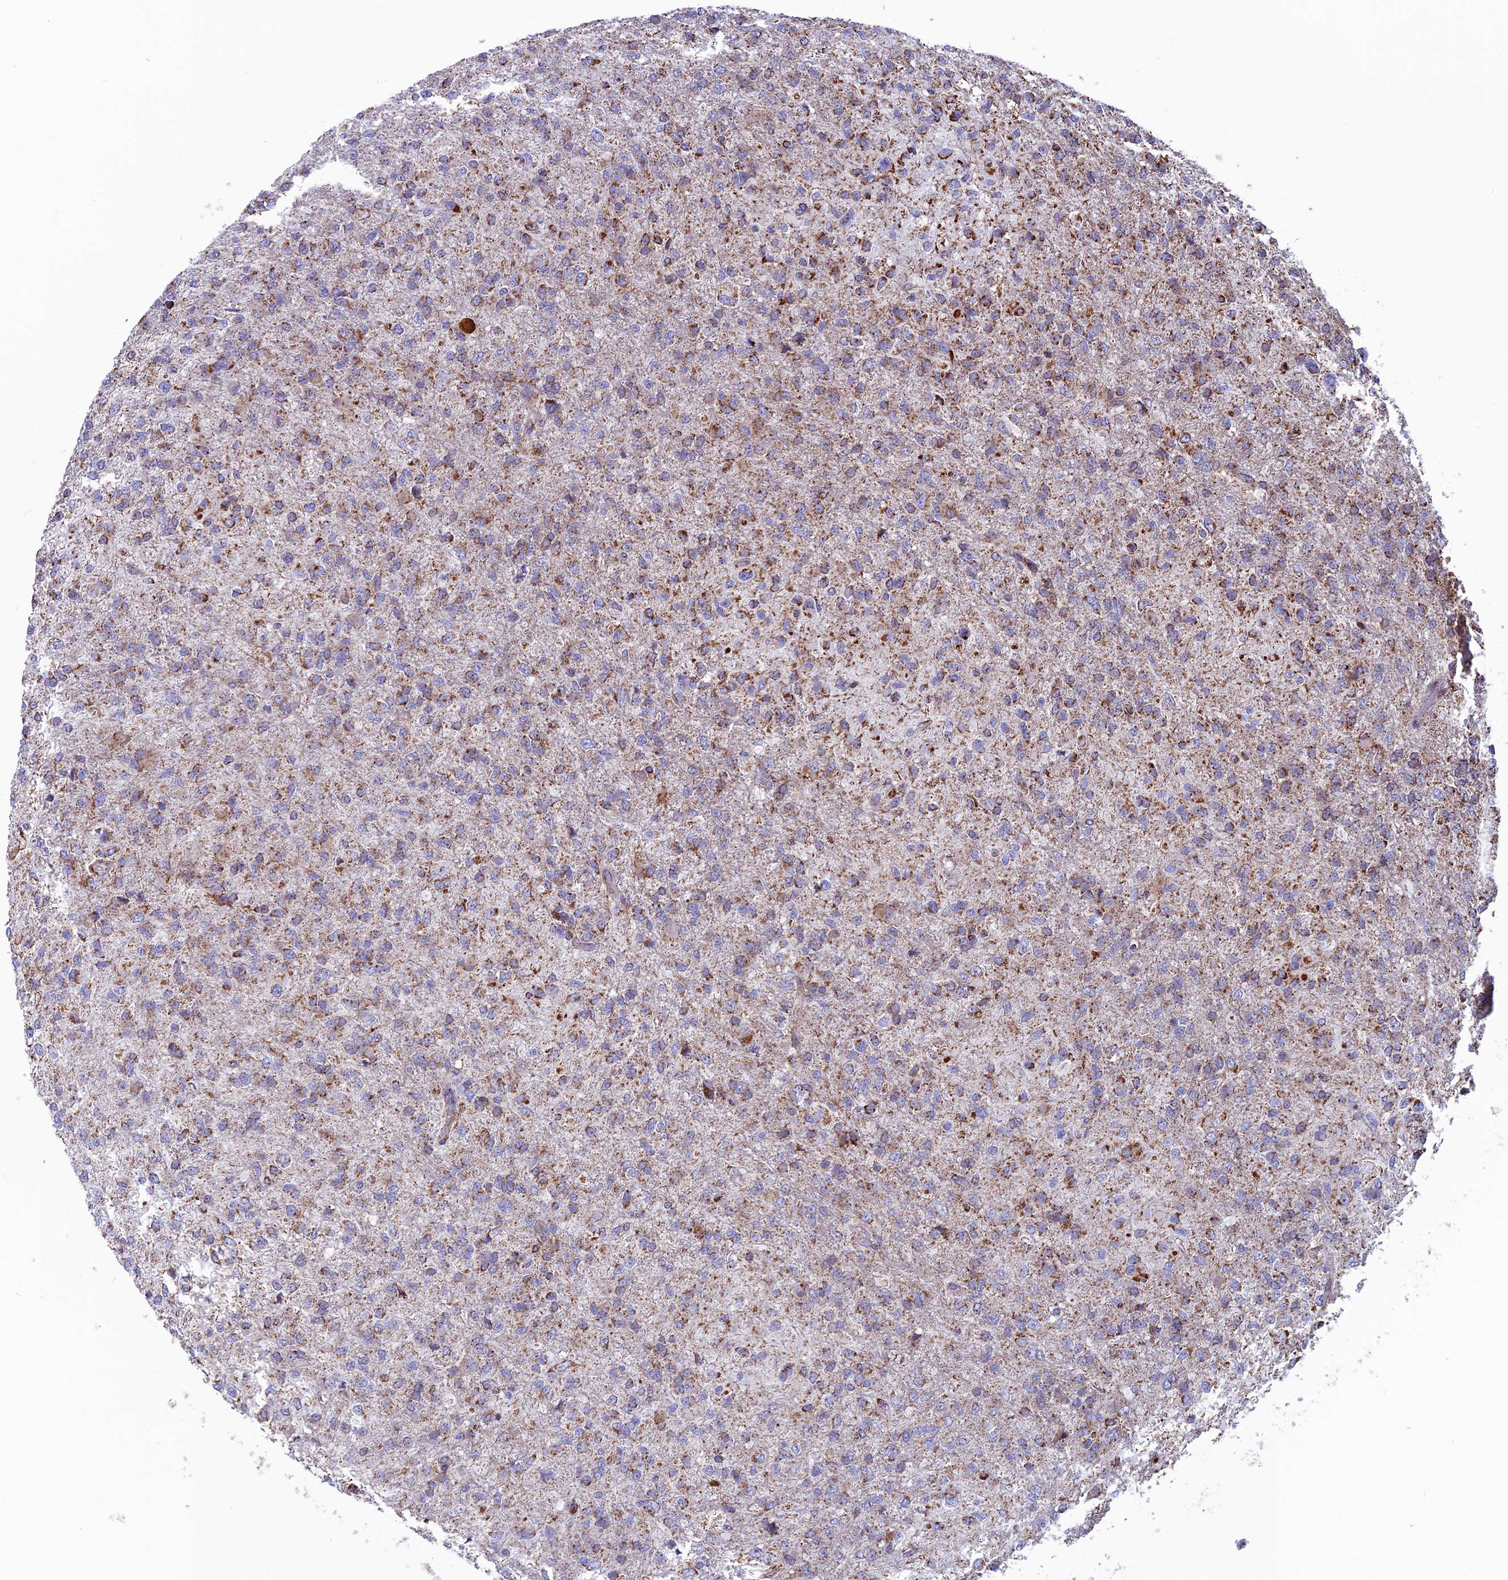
{"staining": {"intensity": "moderate", "quantity": "25%-75%", "location": "cytoplasmic/membranous"}, "tissue": "glioma", "cell_type": "Tumor cells", "image_type": "cancer", "snomed": [{"axis": "morphology", "description": "Glioma, malignant, High grade"}, {"axis": "topography", "description": "Brain"}], "caption": "High-grade glioma (malignant) stained with a brown dye exhibits moderate cytoplasmic/membranous positive positivity in about 25%-75% of tumor cells.", "gene": "CS", "patient": {"sex": "female", "age": 74}}